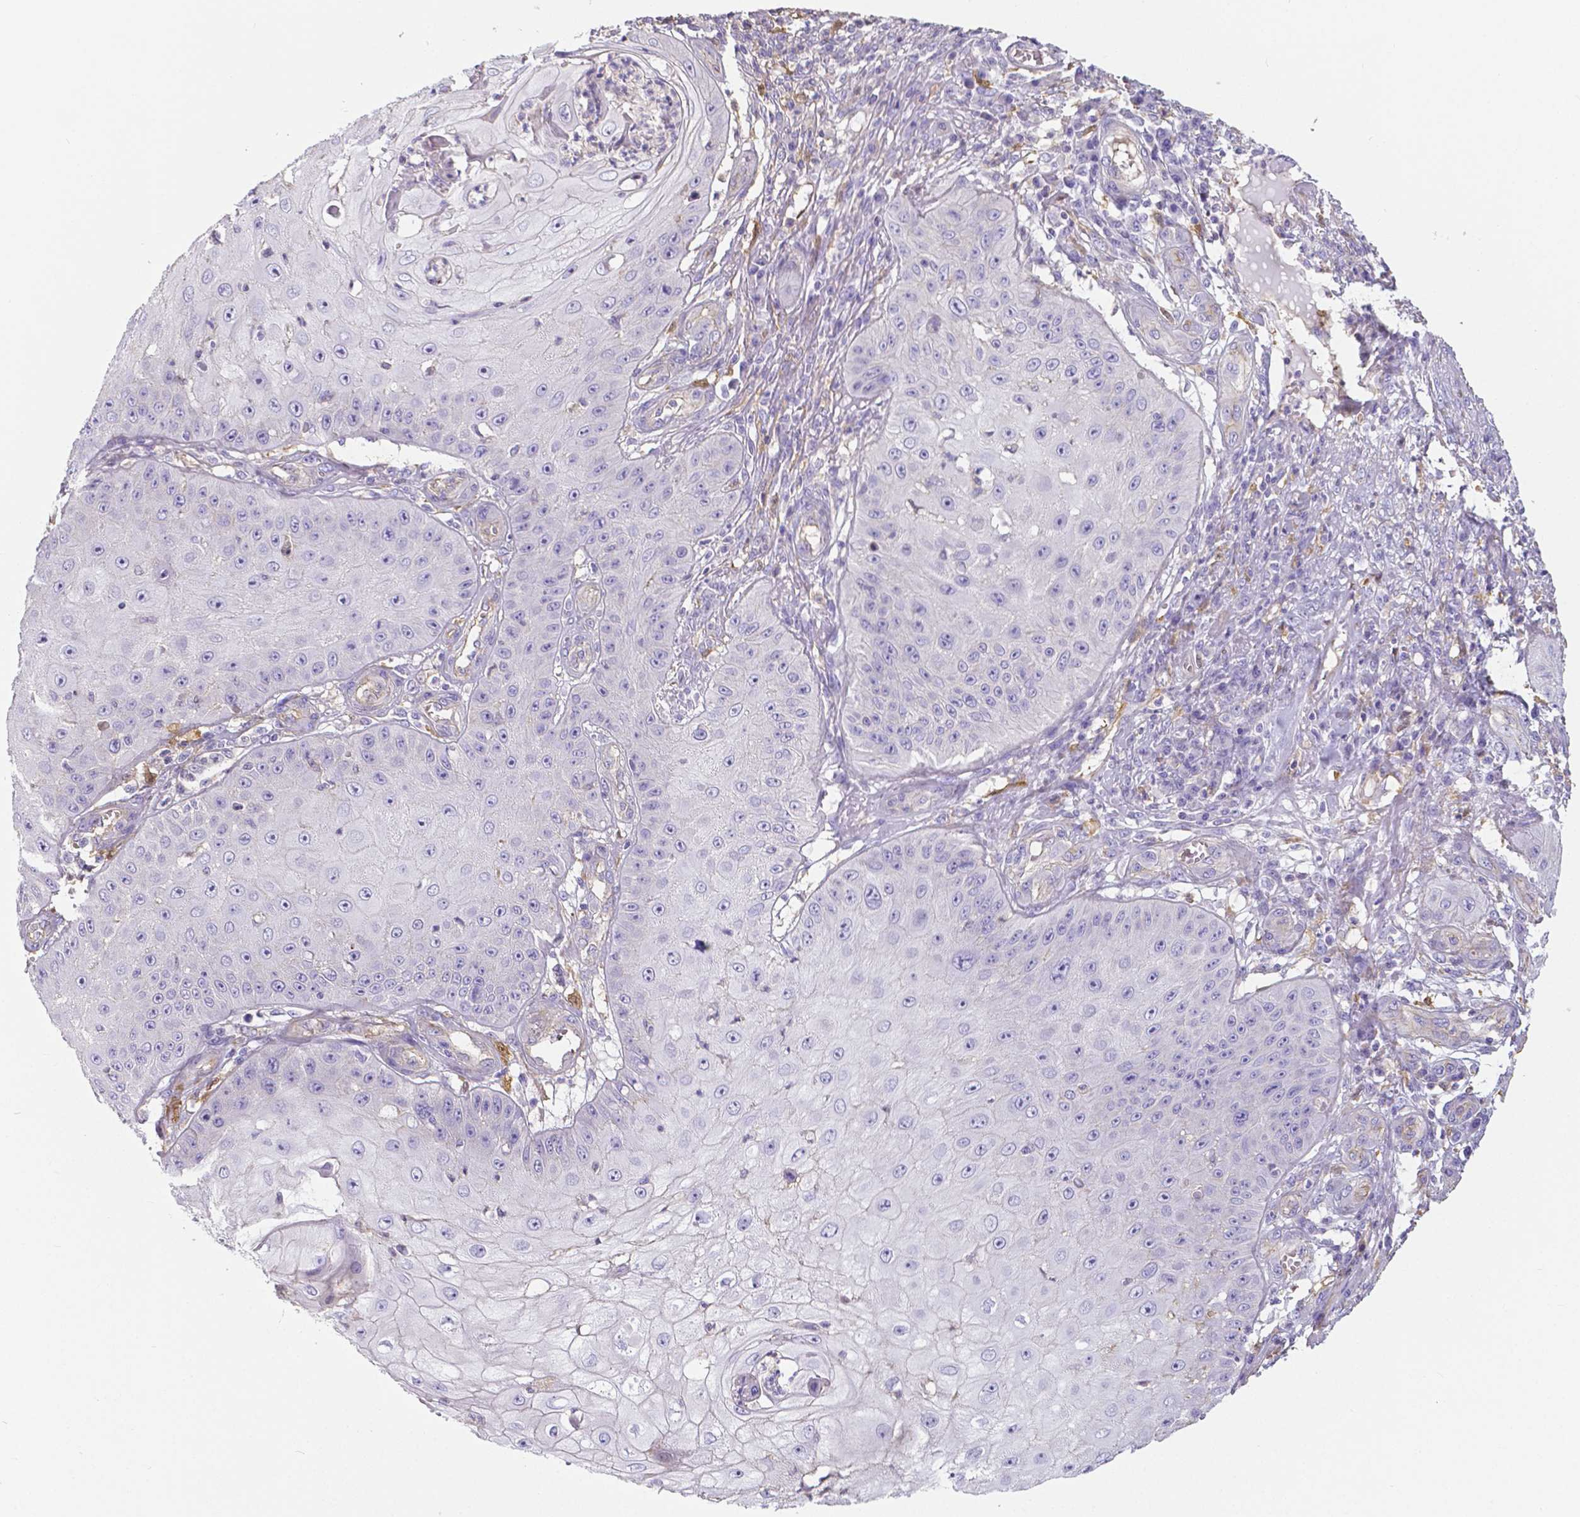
{"staining": {"intensity": "negative", "quantity": "none", "location": "none"}, "tissue": "skin cancer", "cell_type": "Tumor cells", "image_type": "cancer", "snomed": [{"axis": "morphology", "description": "Squamous cell carcinoma, NOS"}, {"axis": "topography", "description": "Skin"}], "caption": "DAB (3,3'-diaminobenzidine) immunohistochemical staining of skin squamous cell carcinoma displays no significant staining in tumor cells.", "gene": "CRMP1", "patient": {"sex": "male", "age": 70}}